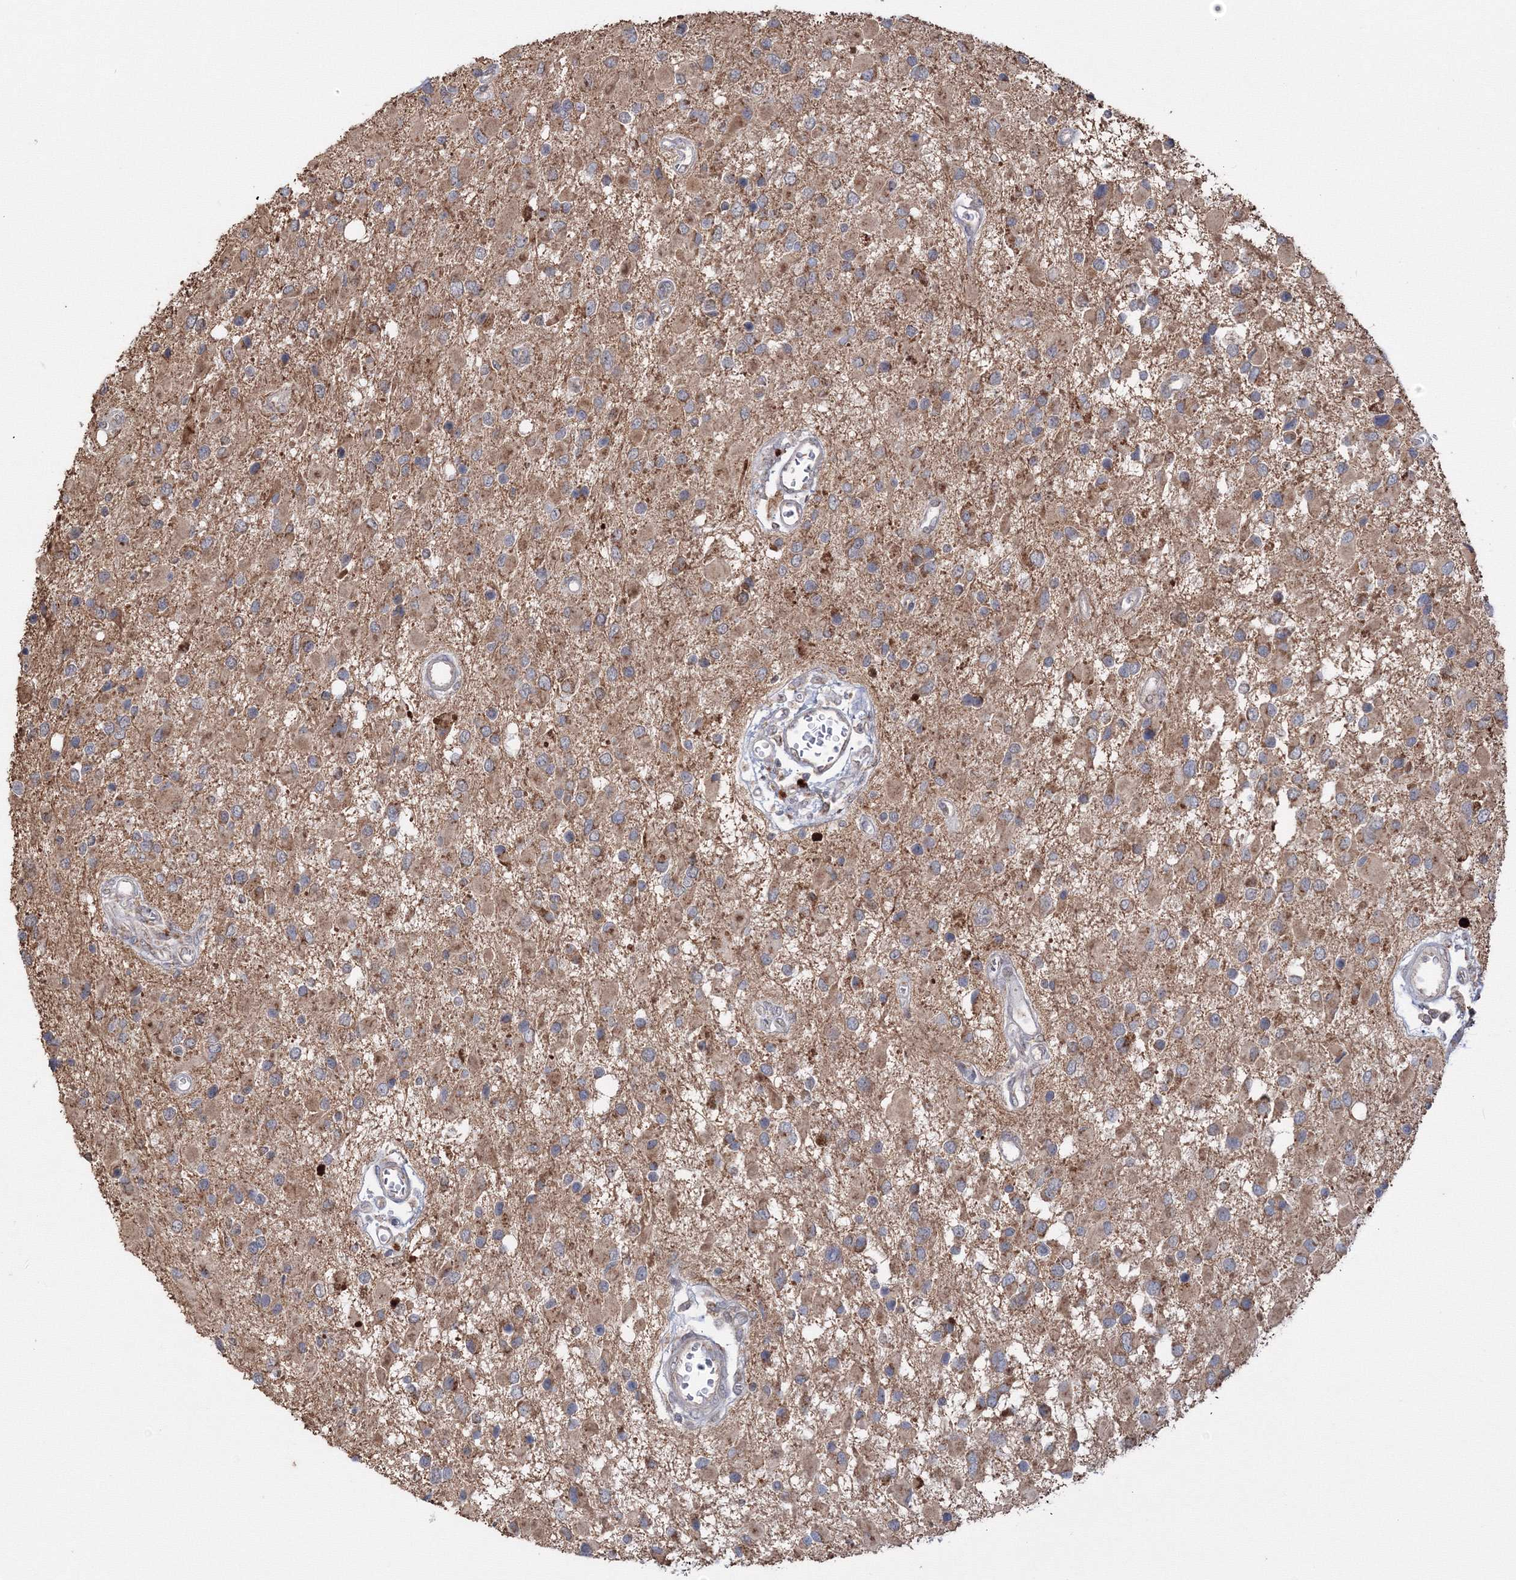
{"staining": {"intensity": "weak", "quantity": ">75%", "location": "cytoplasmic/membranous"}, "tissue": "glioma", "cell_type": "Tumor cells", "image_type": "cancer", "snomed": [{"axis": "morphology", "description": "Glioma, malignant, High grade"}, {"axis": "topography", "description": "Brain"}], "caption": "Protein staining exhibits weak cytoplasmic/membranous positivity in approximately >75% of tumor cells in malignant glioma (high-grade).", "gene": "PEX13", "patient": {"sex": "male", "age": 53}}